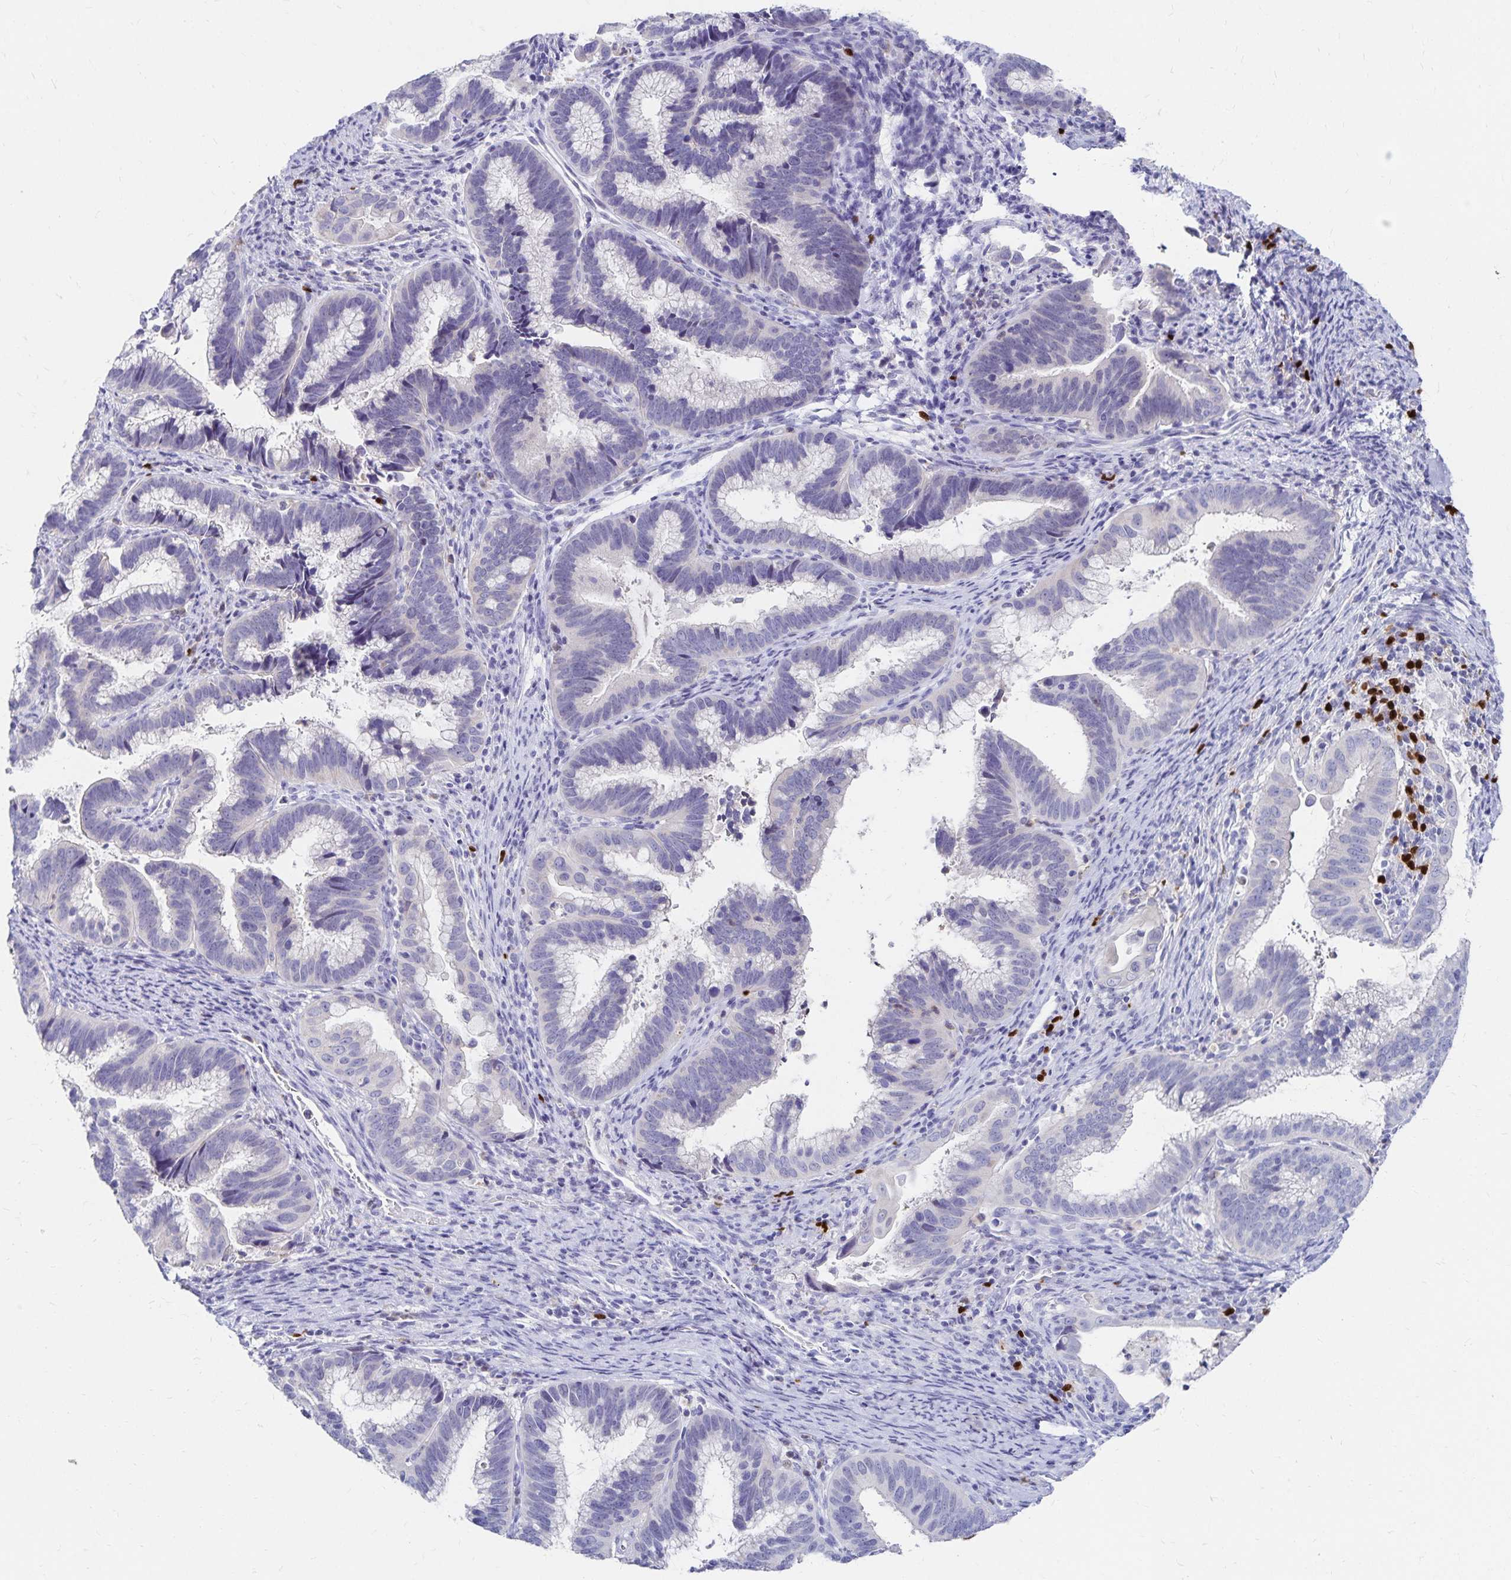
{"staining": {"intensity": "negative", "quantity": "none", "location": "none"}, "tissue": "cervical cancer", "cell_type": "Tumor cells", "image_type": "cancer", "snomed": [{"axis": "morphology", "description": "Adenocarcinoma, NOS"}, {"axis": "topography", "description": "Cervix"}], "caption": "A photomicrograph of human cervical cancer (adenocarcinoma) is negative for staining in tumor cells.", "gene": "PAX5", "patient": {"sex": "female", "age": 61}}